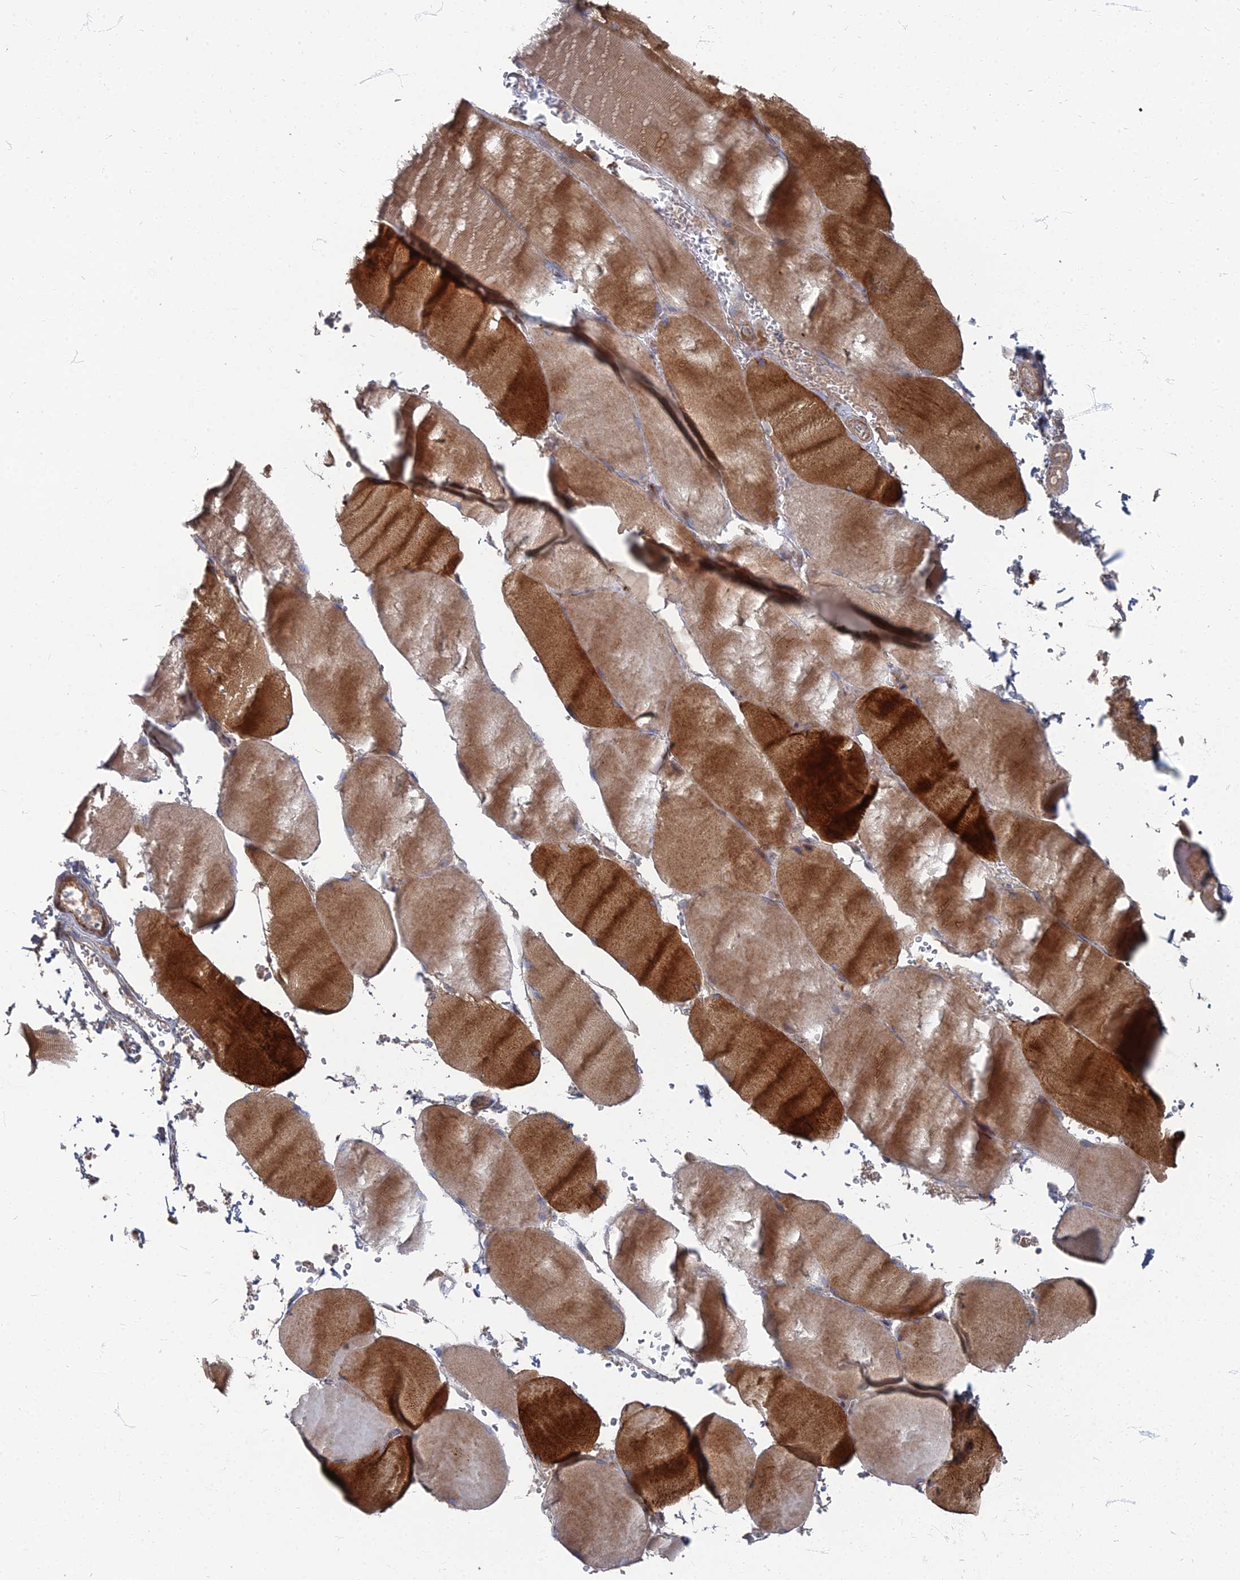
{"staining": {"intensity": "strong", "quantity": "25%-75%", "location": "cytoplasmic/membranous"}, "tissue": "skeletal muscle", "cell_type": "Myocytes", "image_type": "normal", "snomed": [{"axis": "morphology", "description": "Normal tissue, NOS"}, {"axis": "topography", "description": "Skeletal muscle"}, {"axis": "topography", "description": "Head-Neck"}], "caption": "Immunohistochemistry image of benign skeletal muscle: skeletal muscle stained using immunohistochemistry (IHC) shows high levels of strong protein expression localized specifically in the cytoplasmic/membranous of myocytes, appearing as a cytoplasmic/membranous brown color.", "gene": "PPCDC", "patient": {"sex": "male", "age": 66}}